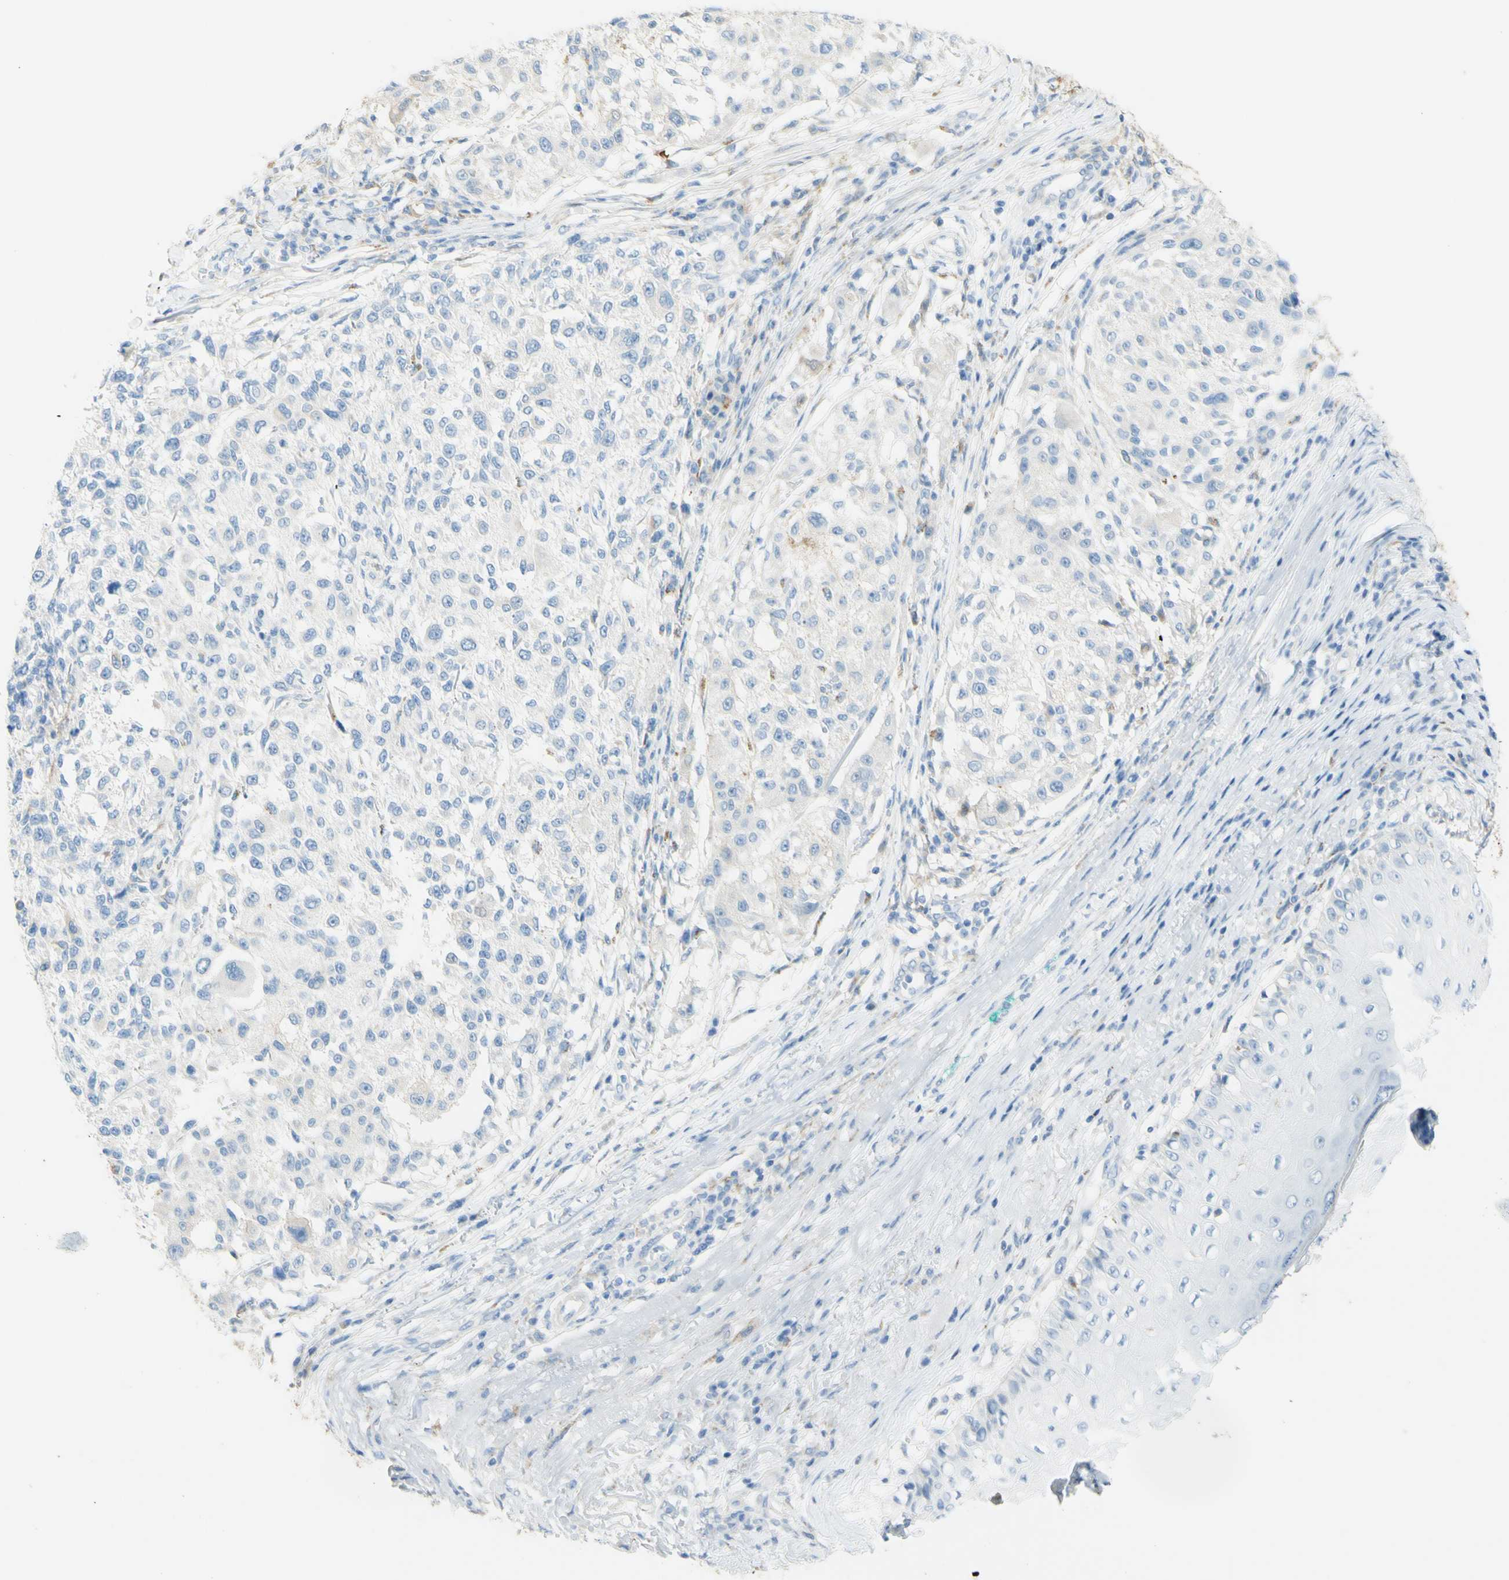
{"staining": {"intensity": "negative", "quantity": "none", "location": "none"}, "tissue": "melanoma", "cell_type": "Tumor cells", "image_type": "cancer", "snomed": [{"axis": "morphology", "description": "Necrosis, NOS"}, {"axis": "morphology", "description": "Malignant melanoma, NOS"}, {"axis": "topography", "description": "Skin"}], "caption": "IHC of melanoma demonstrates no staining in tumor cells.", "gene": "TSPAN1", "patient": {"sex": "female", "age": 87}}